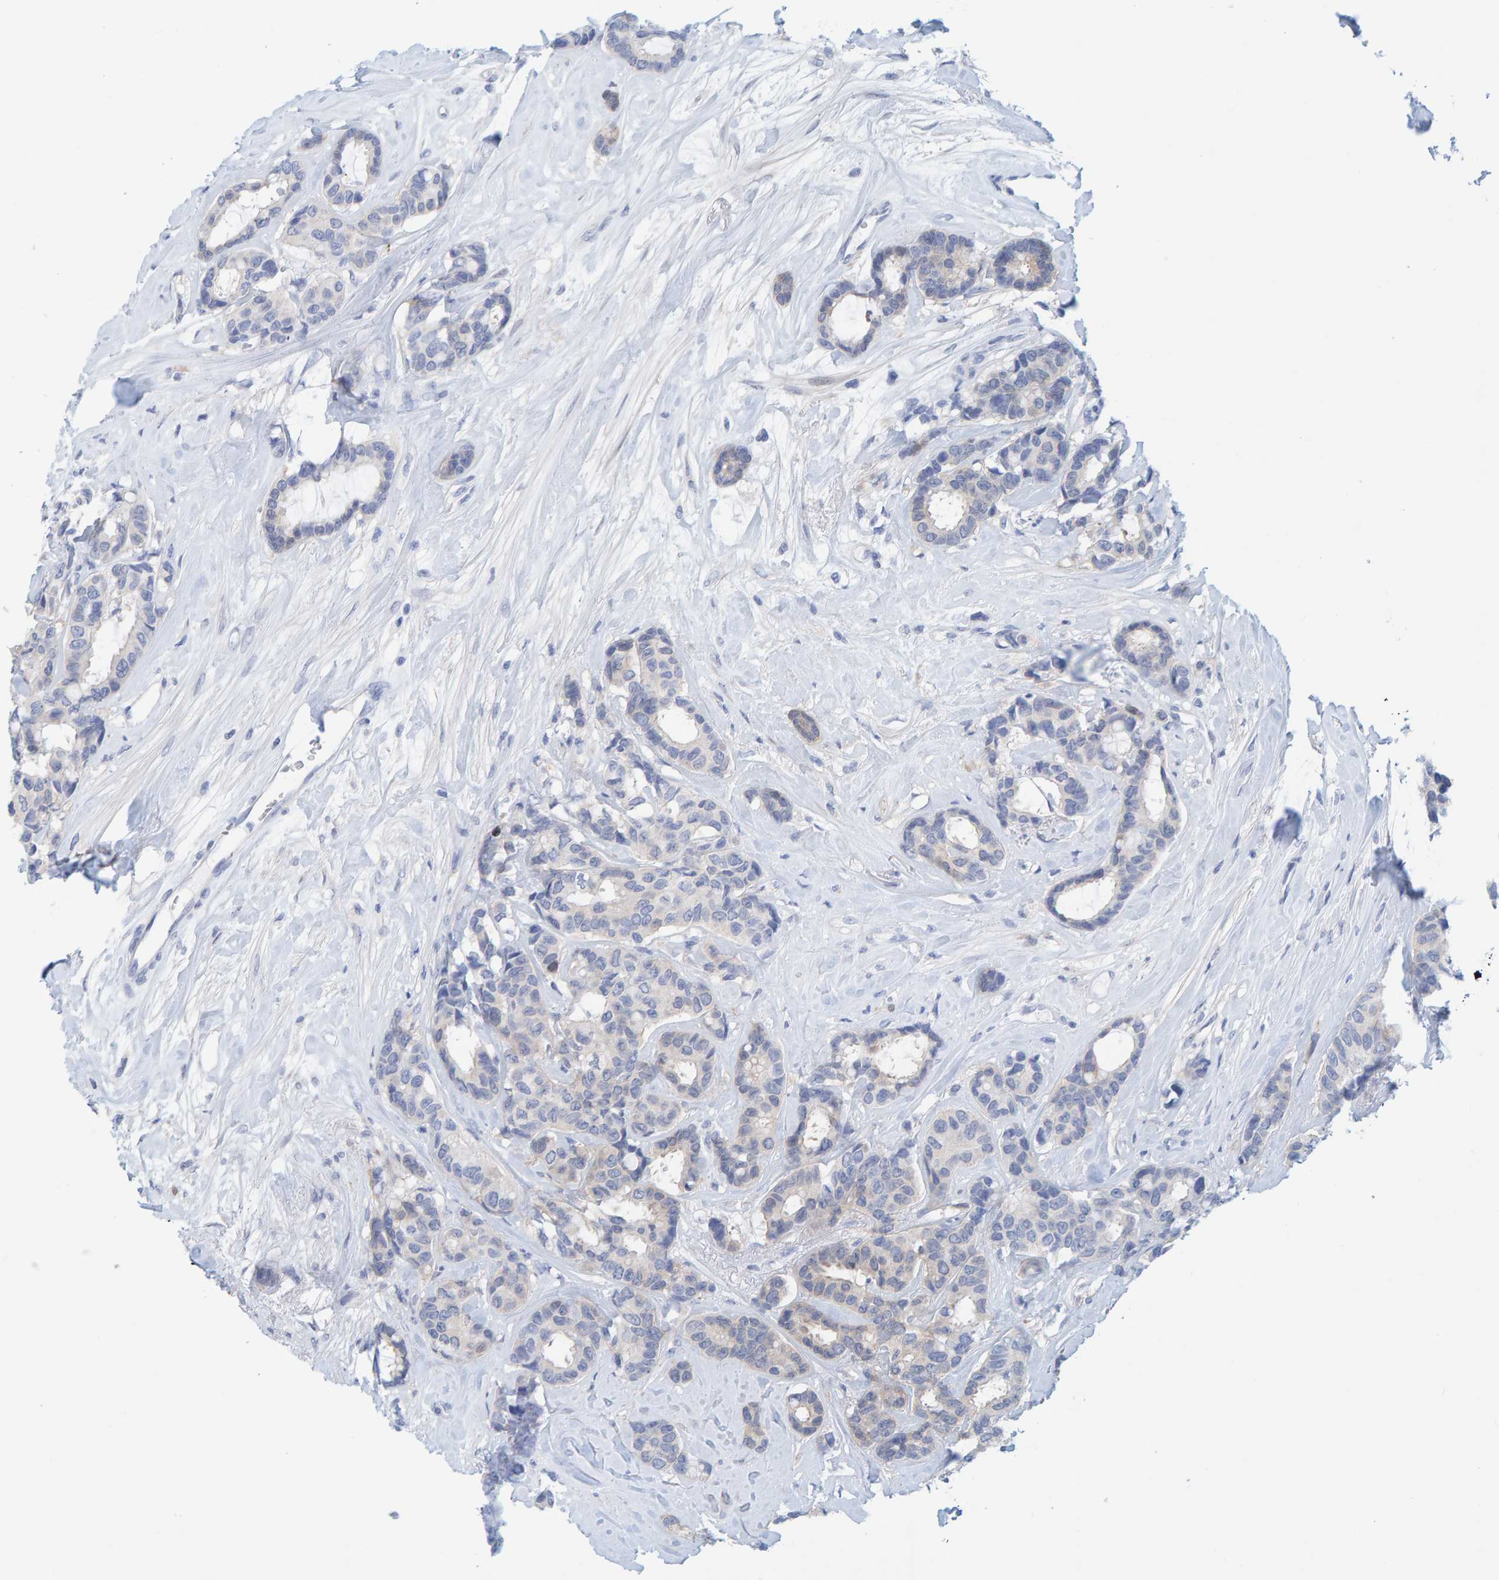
{"staining": {"intensity": "weak", "quantity": "<25%", "location": "cytoplasmic/membranous"}, "tissue": "breast cancer", "cell_type": "Tumor cells", "image_type": "cancer", "snomed": [{"axis": "morphology", "description": "Duct carcinoma"}, {"axis": "topography", "description": "Breast"}], "caption": "This is an IHC photomicrograph of human infiltrating ductal carcinoma (breast). There is no expression in tumor cells.", "gene": "KLHL11", "patient": {"sex": "female", "age": 87}}